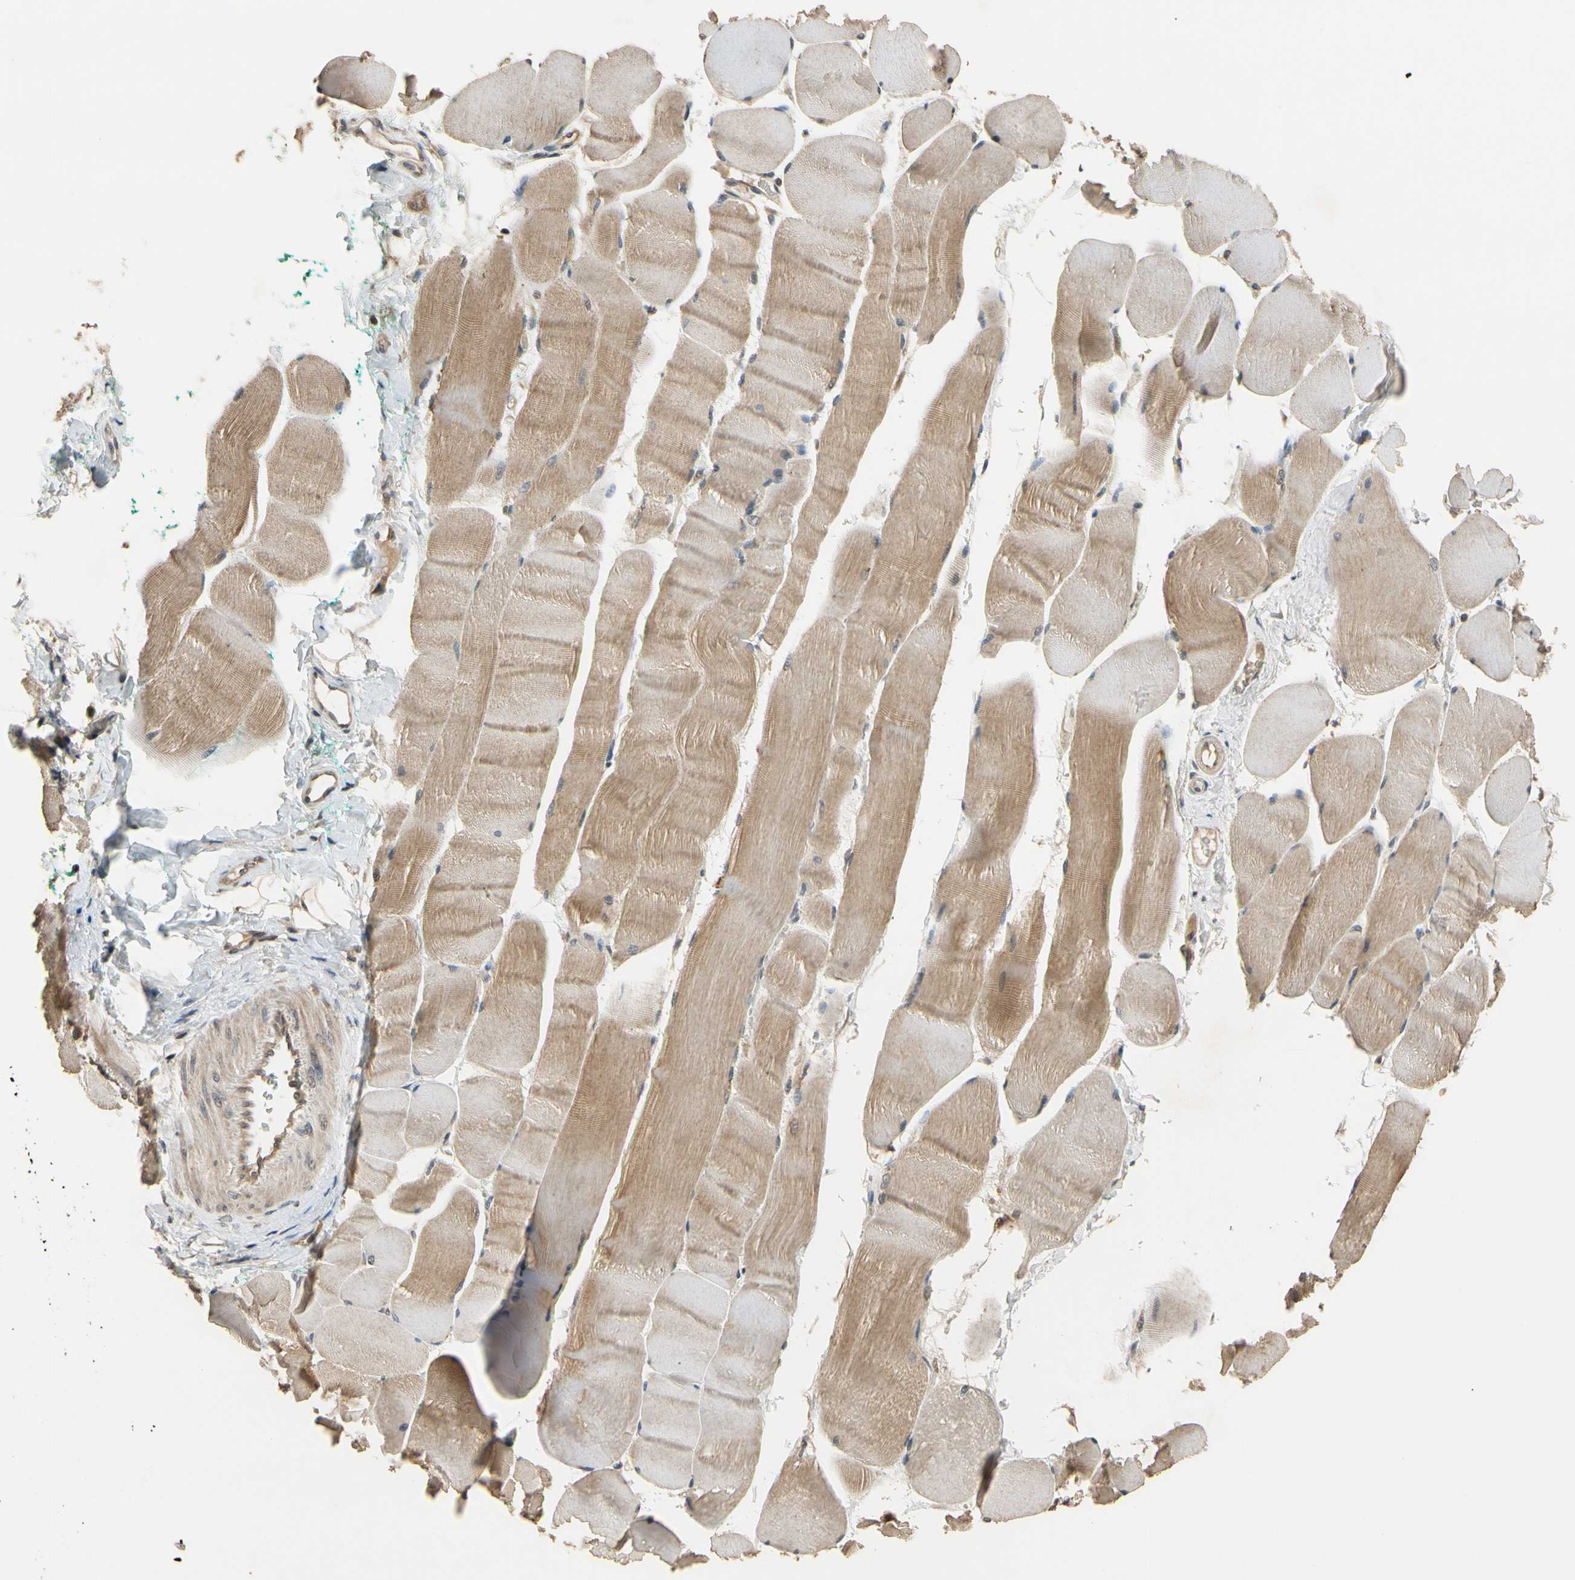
{"staining": {"intensity": "moderate", "quantity": ">75%", "location": "cytoplasmic/membranous,nuclear"}, "tissue": "skeletal muscle", "cell_type": "Myocytes", "image_type": "normal", "snomed": [{"axis": "morphology", "description": "Normal tissue, NOS"}, {"axis": "morphology", "description": "Squamous cell carcinoma, NOS"}, {"axis": "topography", "description": "Skeletal muscle"}], "caption": "There is medium levels of moderate cytoplasmic/membranous,nuclear positivity in myocytes of normal skeletal muscle, as demonstrated by immunohistochemical staining (brown color).", "gene": "TMEM230", "patient": {"sex": "male", "age": 51}}